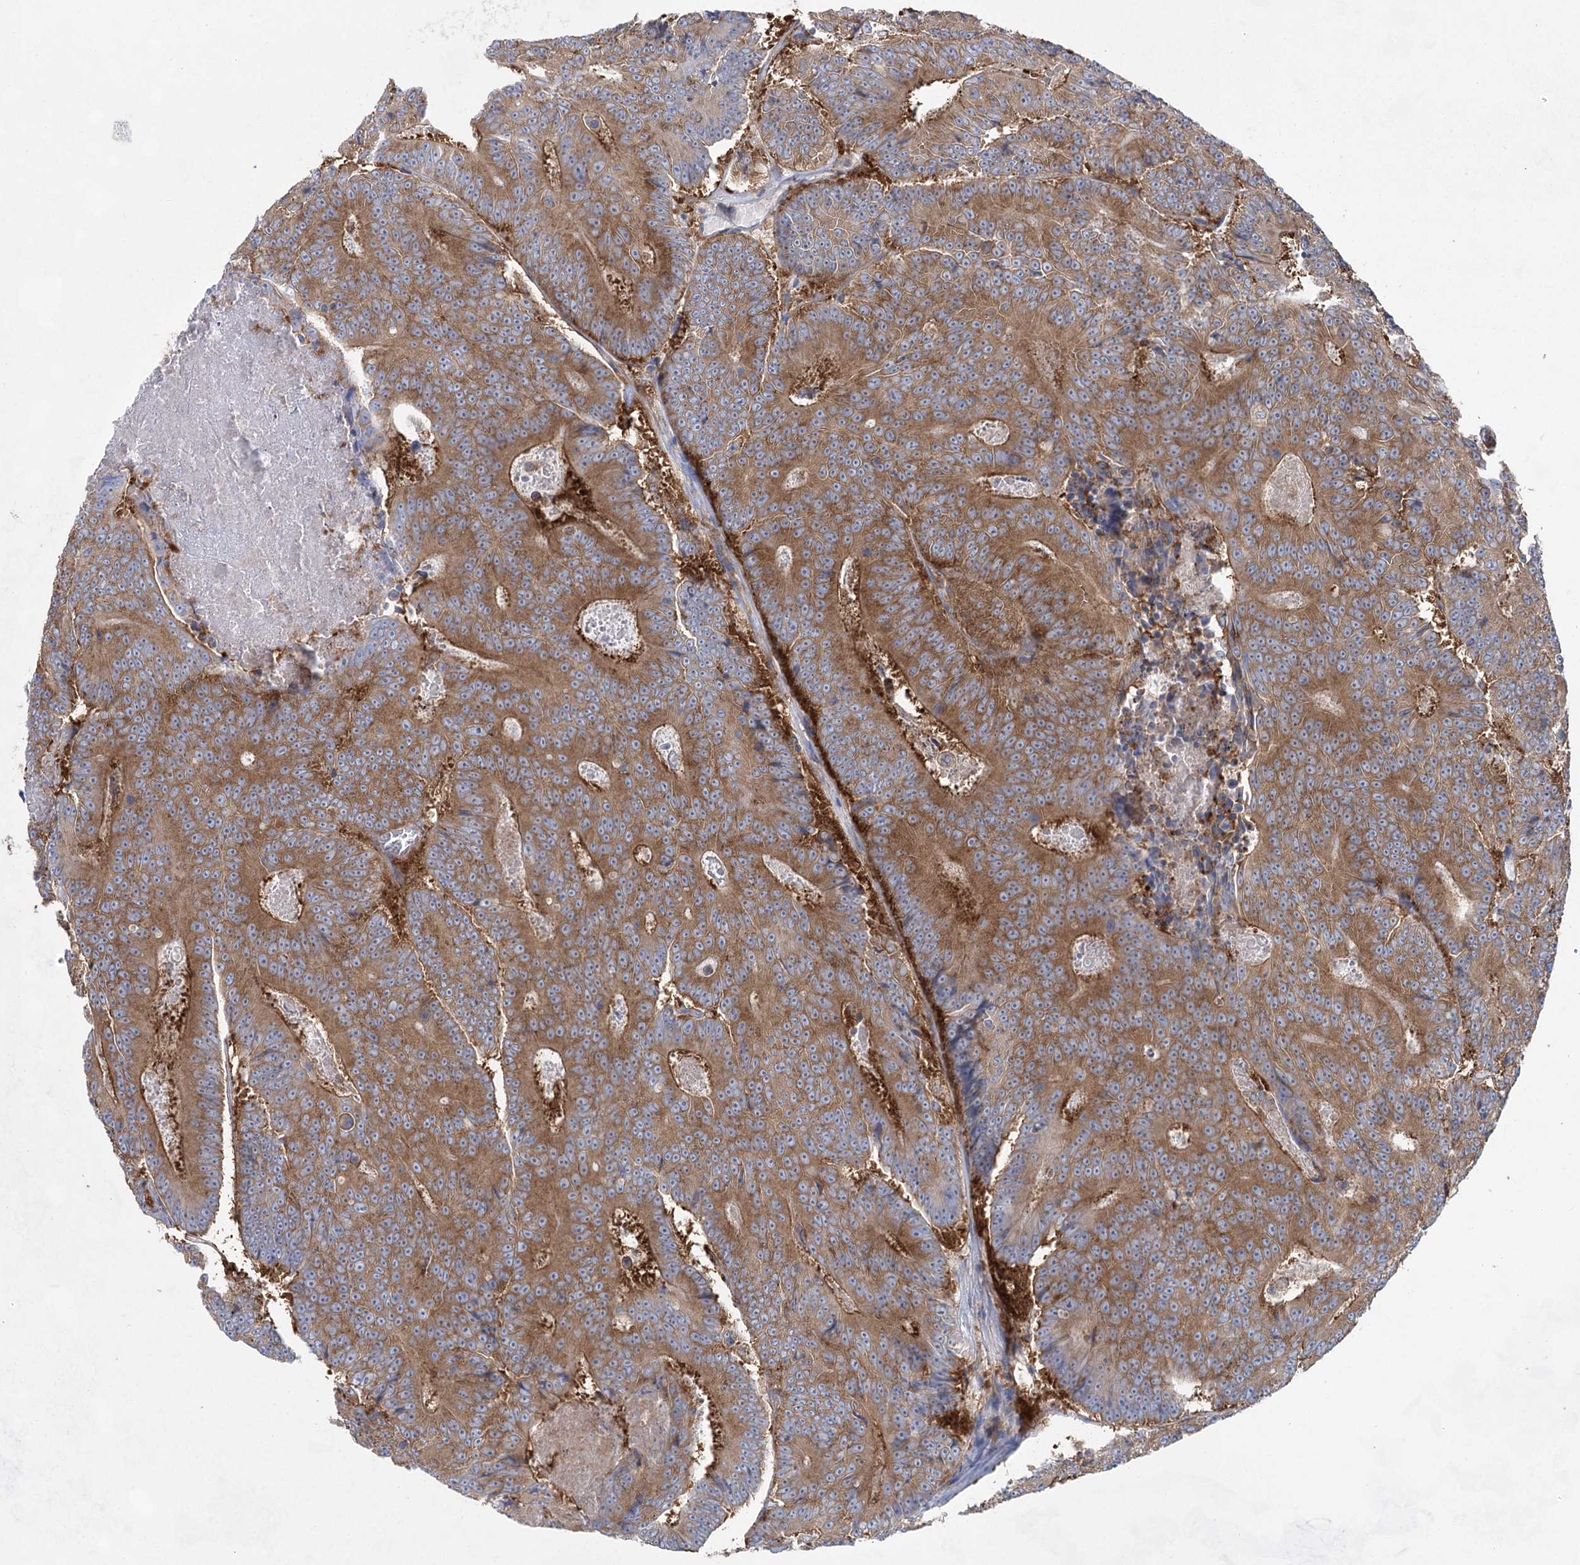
{"staining": {"intensity": "moderate", "quantity": ">75%", "location": "cytoplasmic/membranous"}, "tissue": "colorectal cancer", "cell_type": "Tumor cells", "image_type": "cancer", "snomed": [{"axis": "morphology", "description": "Adenocarcinoma, NOS"}, {"axis": "topography", "description": "Colon"}], "caption": "The histopathology image shows immunohistochemical staining of colorectal adenocarcinoma. There is moderate cytoplasmic/membranous staining is identified in approximately >75% of tumor cells.", "gene": "EIF3A", "patient": {"sex": "male", "age": 83}}